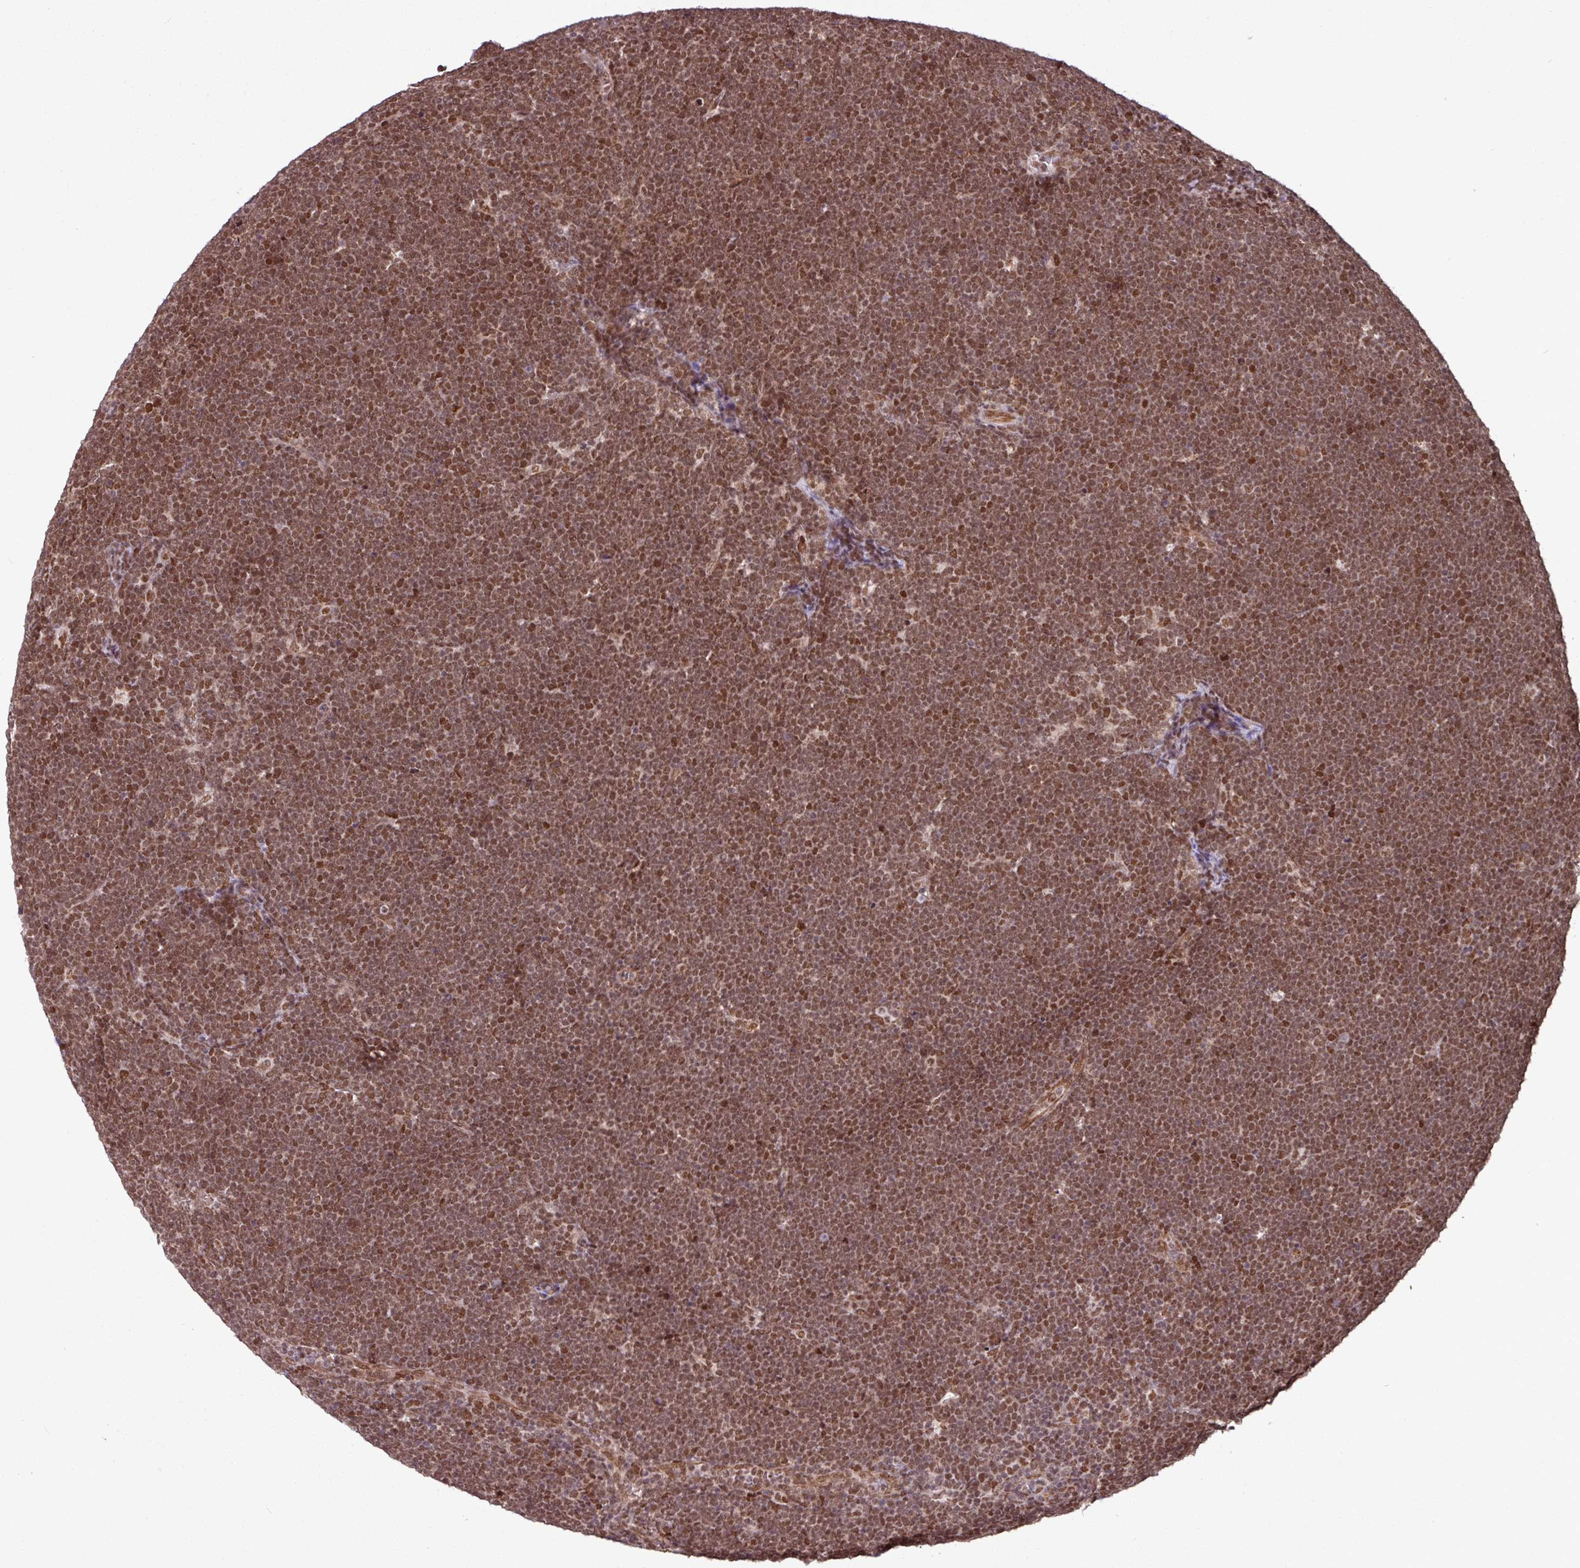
{"staining": {"intensity": "moderate", "quantity": ">75%", "location": "nuclear"}, "tissue": "lymphoma", "cell_type": "Tumor cells", "image_type": "cancer", "snomed": [{"axis": "morphology", "description": "Malignant lymphoma, non-Hodgkin's type, High grade"}, {"axis": "topography", "description": "Lymph node"}], "caption": "Immunohistochemical staining of lymphoma displays medium levels of moderate nuclear expression in about >75% of tumor cells. The protein of interest is shown in brown color, while the nuclei are stained blue.", "gene": "MORF4L2", "patient": {"sex": "male", "age": 13}}